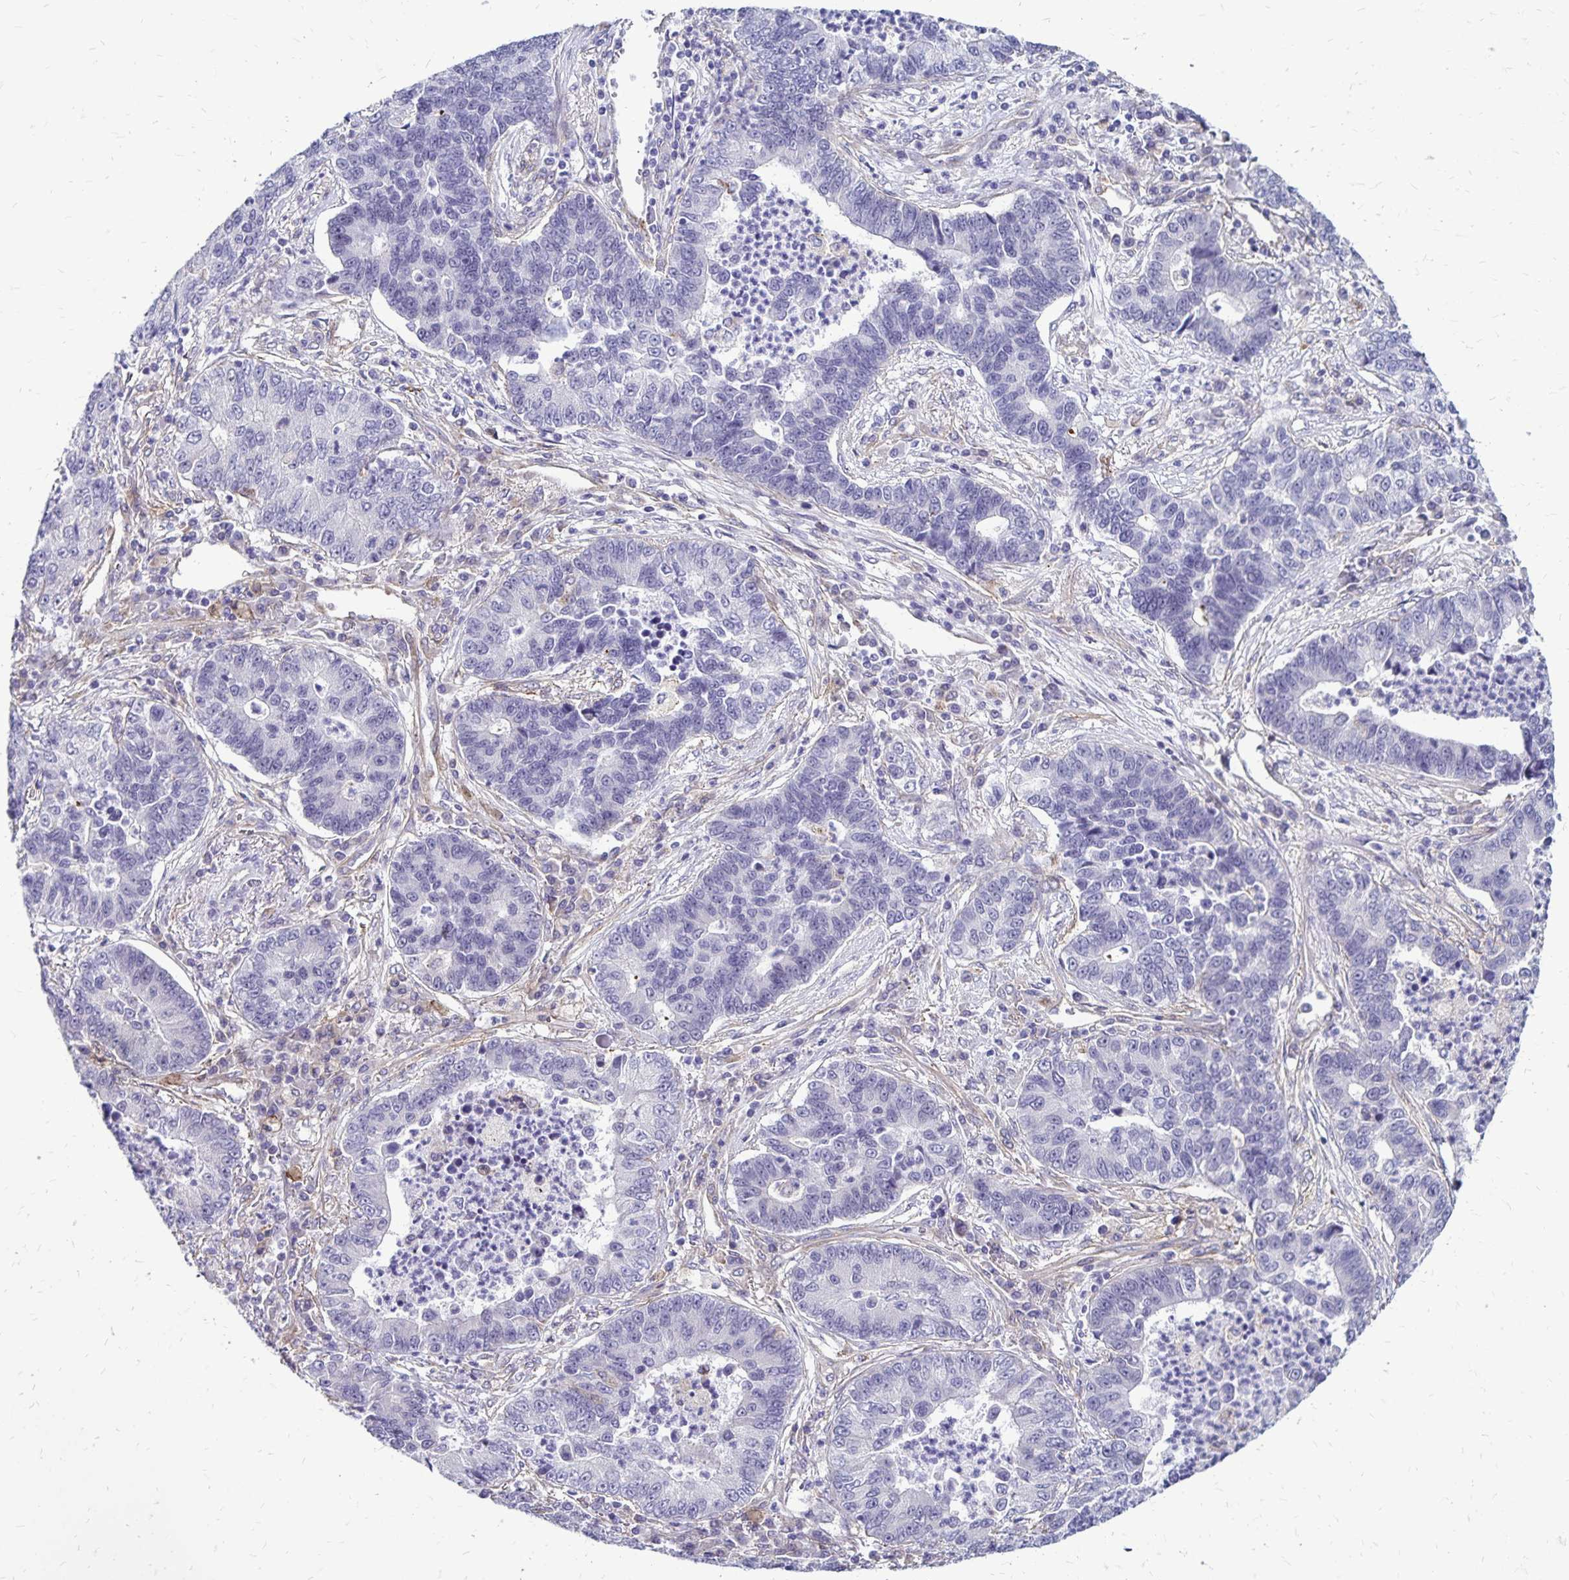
{"staining": {"intensity": "negative", "quantity": "none", "location": "none"}, "tissue": "lung cancer", "cell_type": "Tumor cells", "image_type": "cancer", "snomed": [{"axis": "morphology", "description": "Adenocarcinoma, NOS"}, {"axis": "topography", "description": "Lung"}], "caption": "DAB immunohistochemical staining of adenocarcinoma (lung) displays no significant expression in tumor cells.", "gene": "TNS3", "patient": {"sex": "female", "age": 57}}